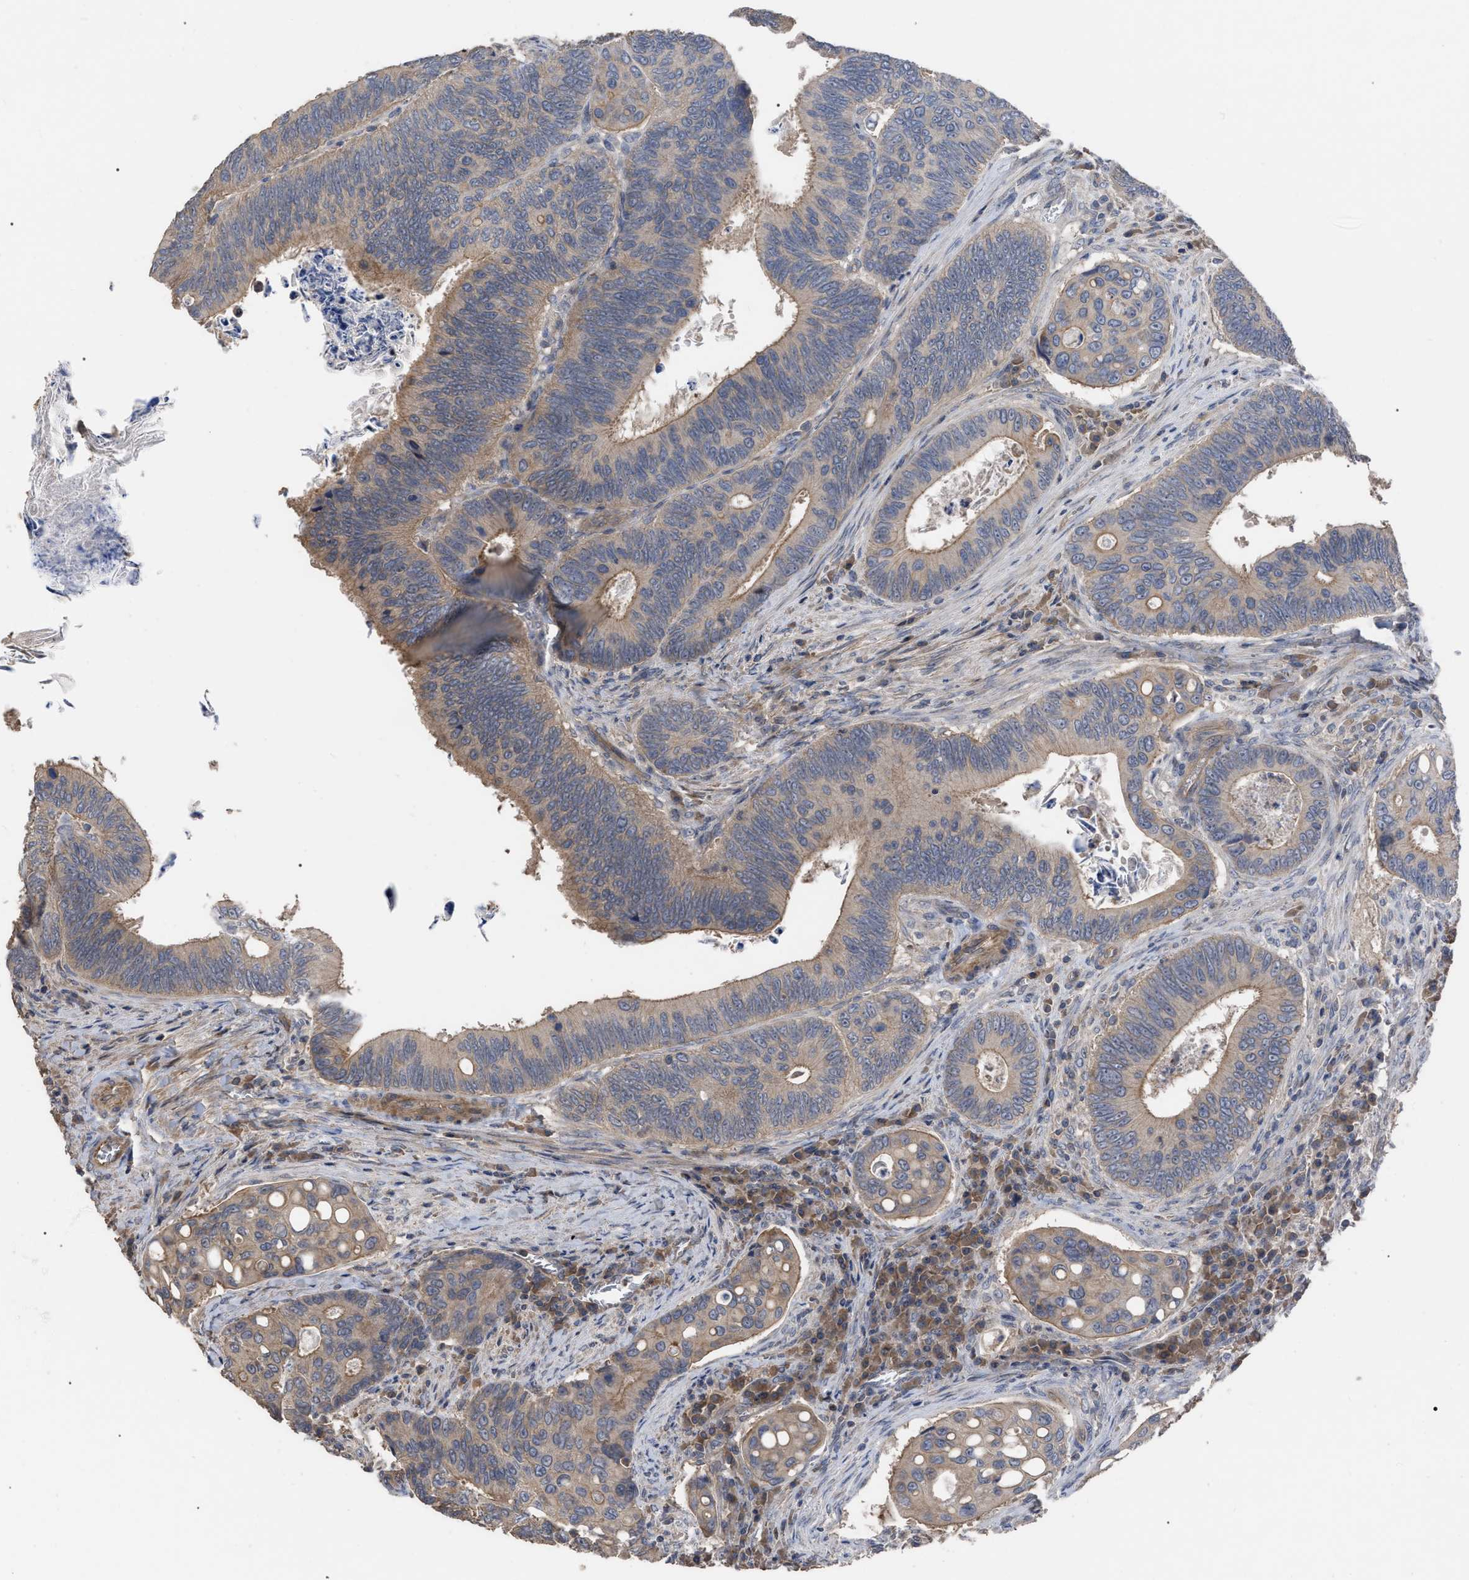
{"staining": {"intensity": "weak", "quantity": ">75%", "location": "cytoplasmic/membranous"}, "tissue": "colorectal cancer", "cell_type": "Tumor cells", "image_type": "cancer", "snomed": [{"axis": "morphology", "description": "Inflammation, NOS"}, {"axis": "morphology", "description": "Adenocarcinoma, NOS"}, {"axis": "topography", "description": "Colon"}], "caption": "A micrograph showing weak cytoplasmic/membranous staining in about >75% of tumor cells in adenocarcinoma (colorectal), as visualized by brown immunohistochemical staining.", "gene": "BTN2A1", "patient": {"sex": "male", "age": 72}}